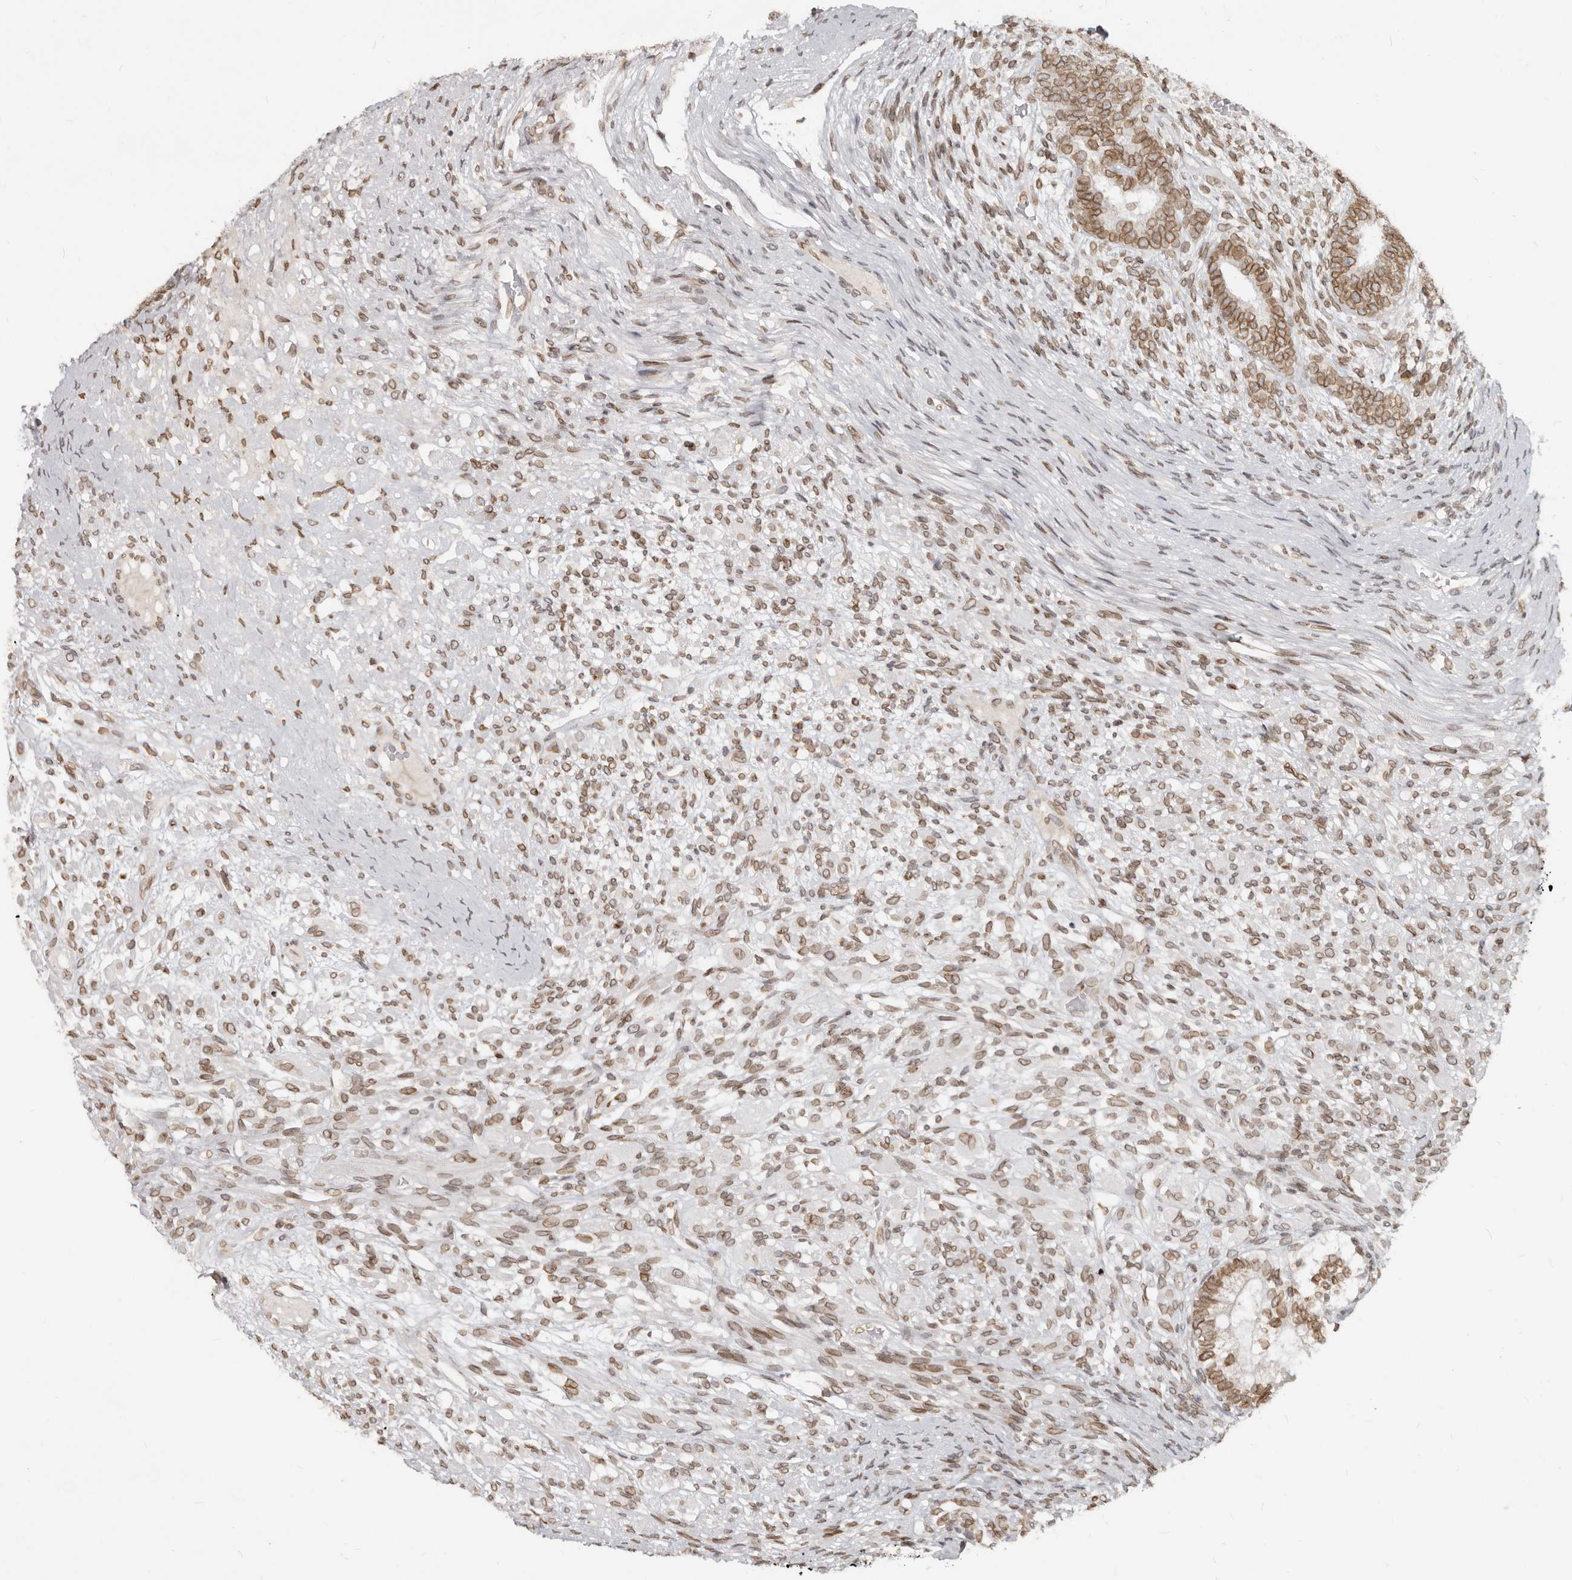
{"staining": {"intensity": "moderate", "quantity": ">75%", "location": "cytoplasmic/membranous,nuclear"}, "tissue": "testis cancer", "cell_type": "Tumor cells", "image_type": "cancer", "snomed": [{"axis": "morphology", "description": "Seminoma, NOS"}, {"axis": "morphology", "description": "Carcinoma, Embryonal, NOS"}, {"axis": "topography", "description": "Testis"}], "caption": "Testis cancer (embryonal carcinoma) stained with DAB (3,3'-diaminobenzidine) IHC exhibits medium levels of moderate cytoplasmic/membranous and nuclear positivity in about >75% of tumor cells. (Stains: DAB in brown, nuclei in blue, Microscopy: brightfield microscopy at high magnification).", "gene": "NUP153", "patient": {"sex": "male", "age": 28}}